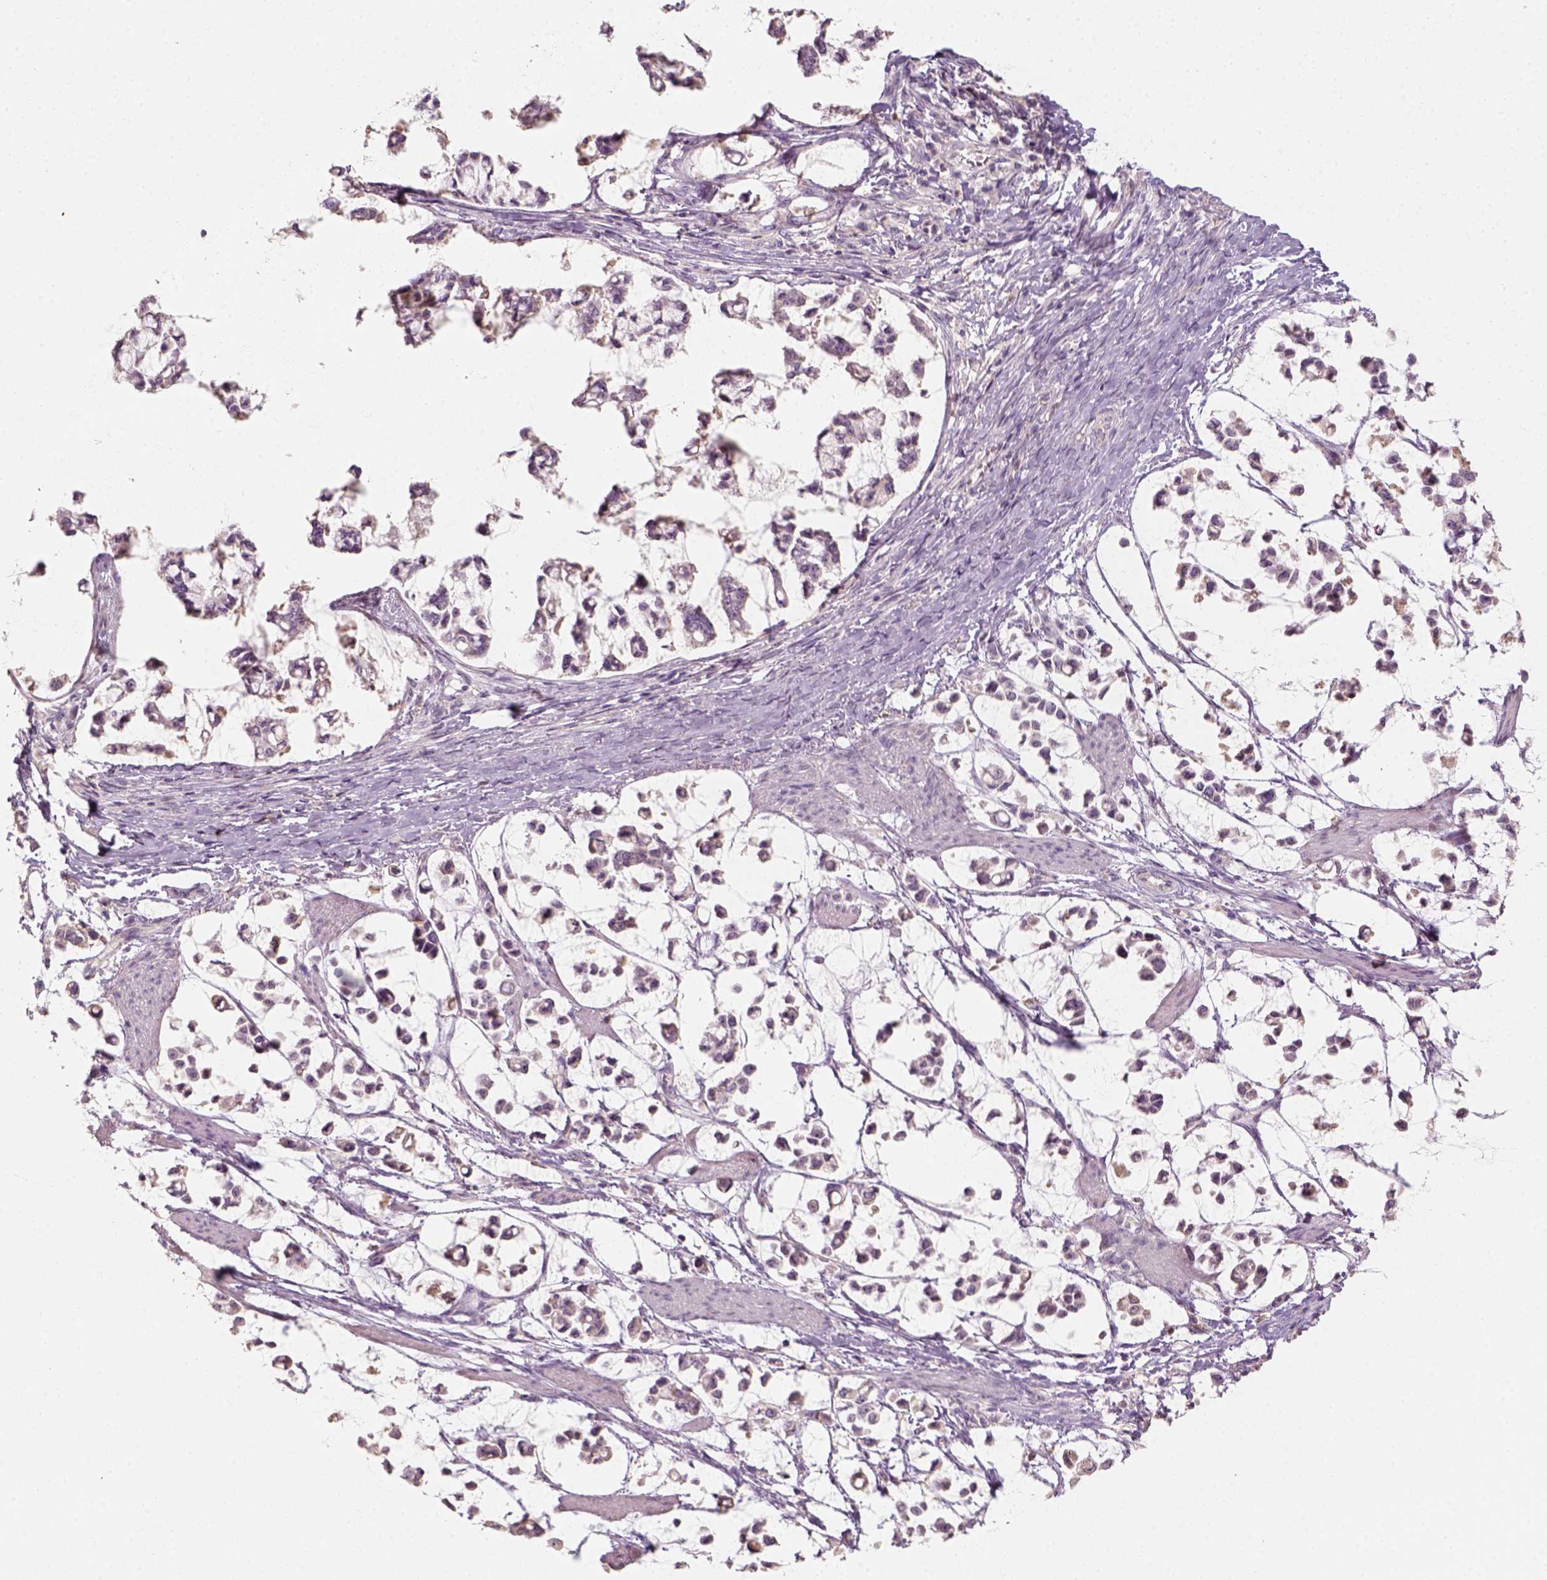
{"staining": {"intensity": "negative", "quantity": "none", "location": "none"}, "tissue": "stomach cancer", "cell_type": "Tumor cells", "image_type": "cancer", "snomed": [{"axis": "morphology", "description": "Adenocarcinoma, NOS"}, {"axis": "topography", "description": "Stomach"}], "caption": "Tumor cells are negative for protein expression in human stomach cancer (adenocarcinoma).", "gene": "AQP9", "patient": {"sex": "male", "age": 82}}